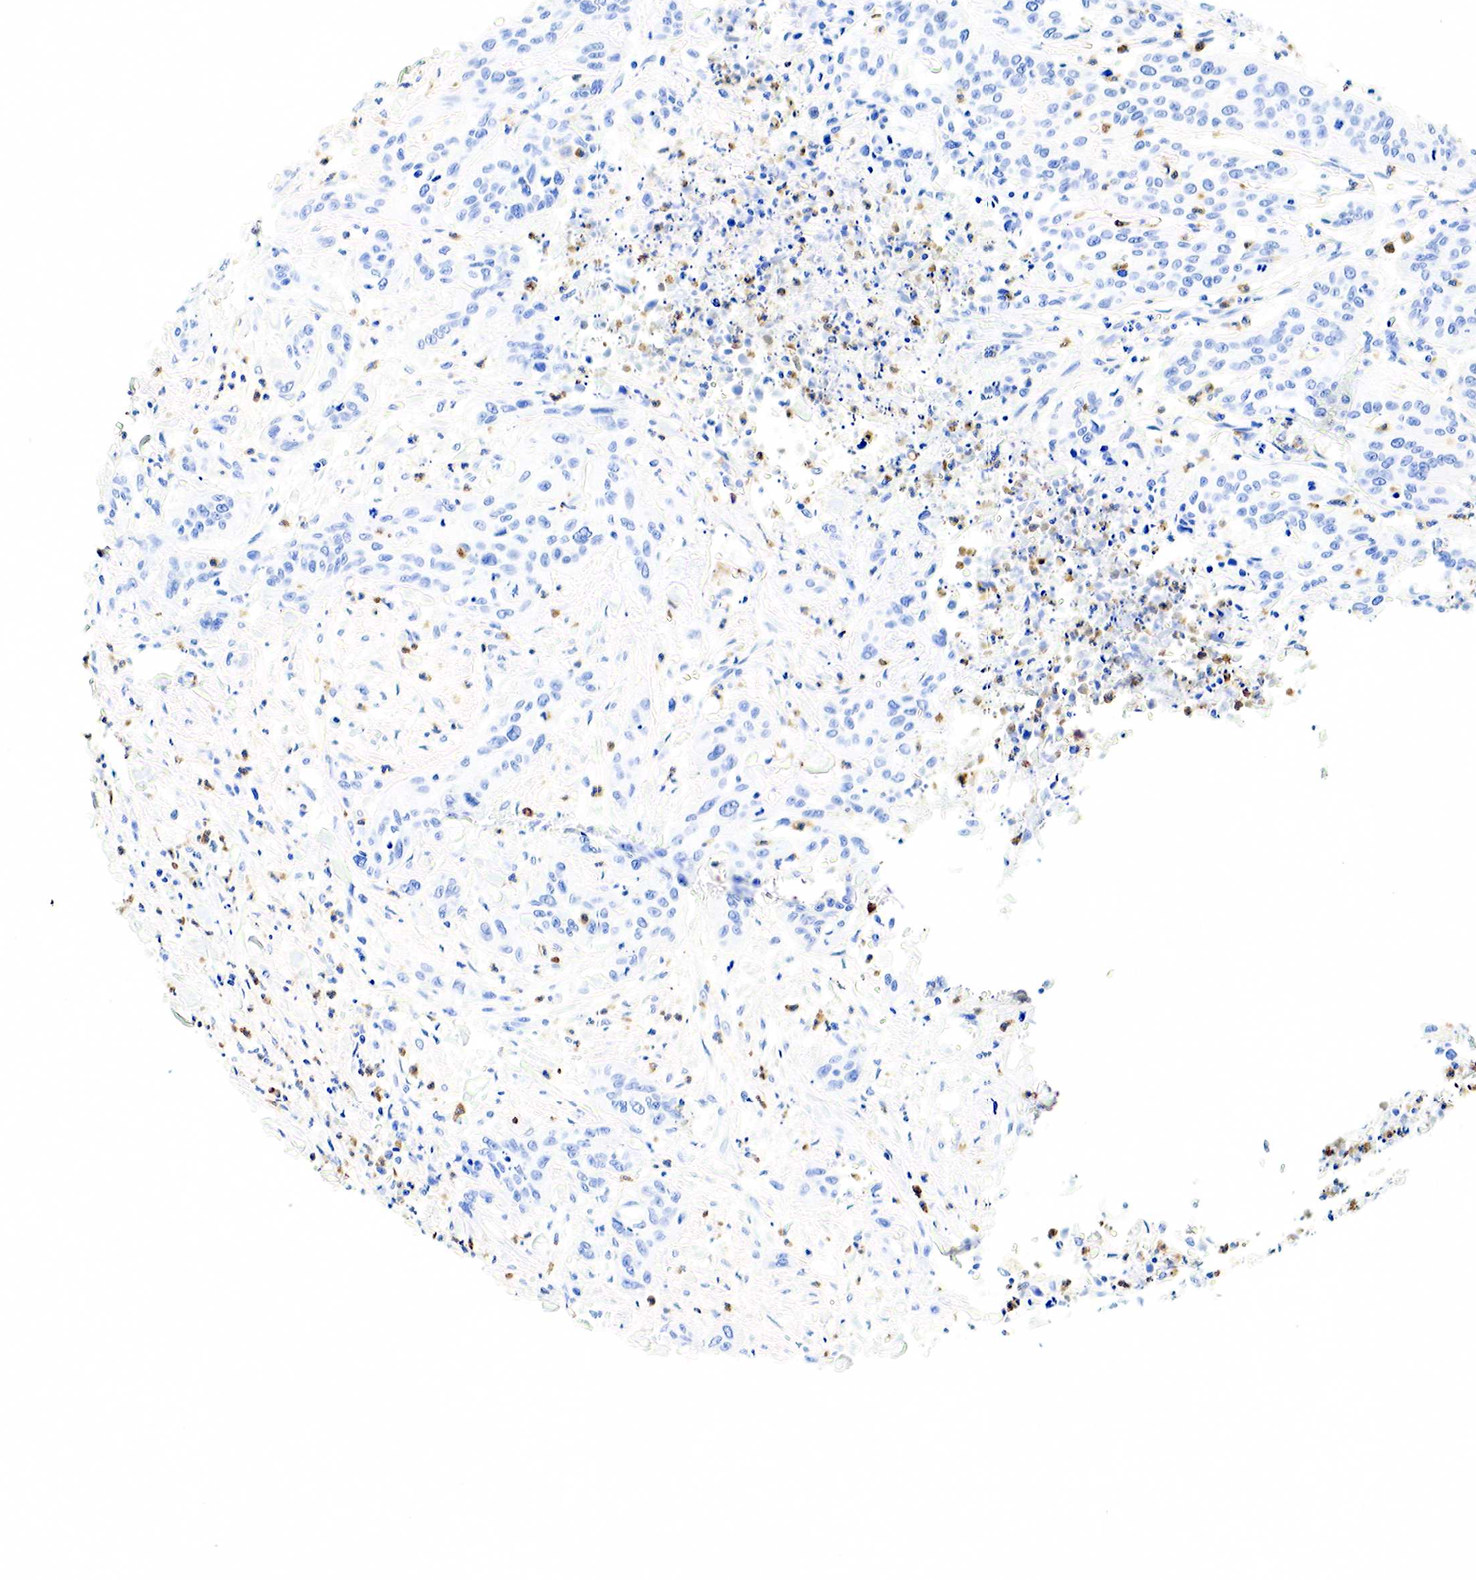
{"staining": {"intensity": "negative", "quantity": "none", "location": "none"}, "tissue": "cervical cancer", "cell_type": "Tumor cells", "image_type": "cancer", "snomed": [{"axis": "morphology", "description": "Squamous cell carcinoma, NOS"}, {"axis": "topography", "description": "Cervix"}], "caption": "A high-resolution image shows immunohistochemistry staining of cervical cancer, which reveals no significant positivity in tumor cells.", "gene": "FUT4", "patient": {"sex": "female", "age": 41}}